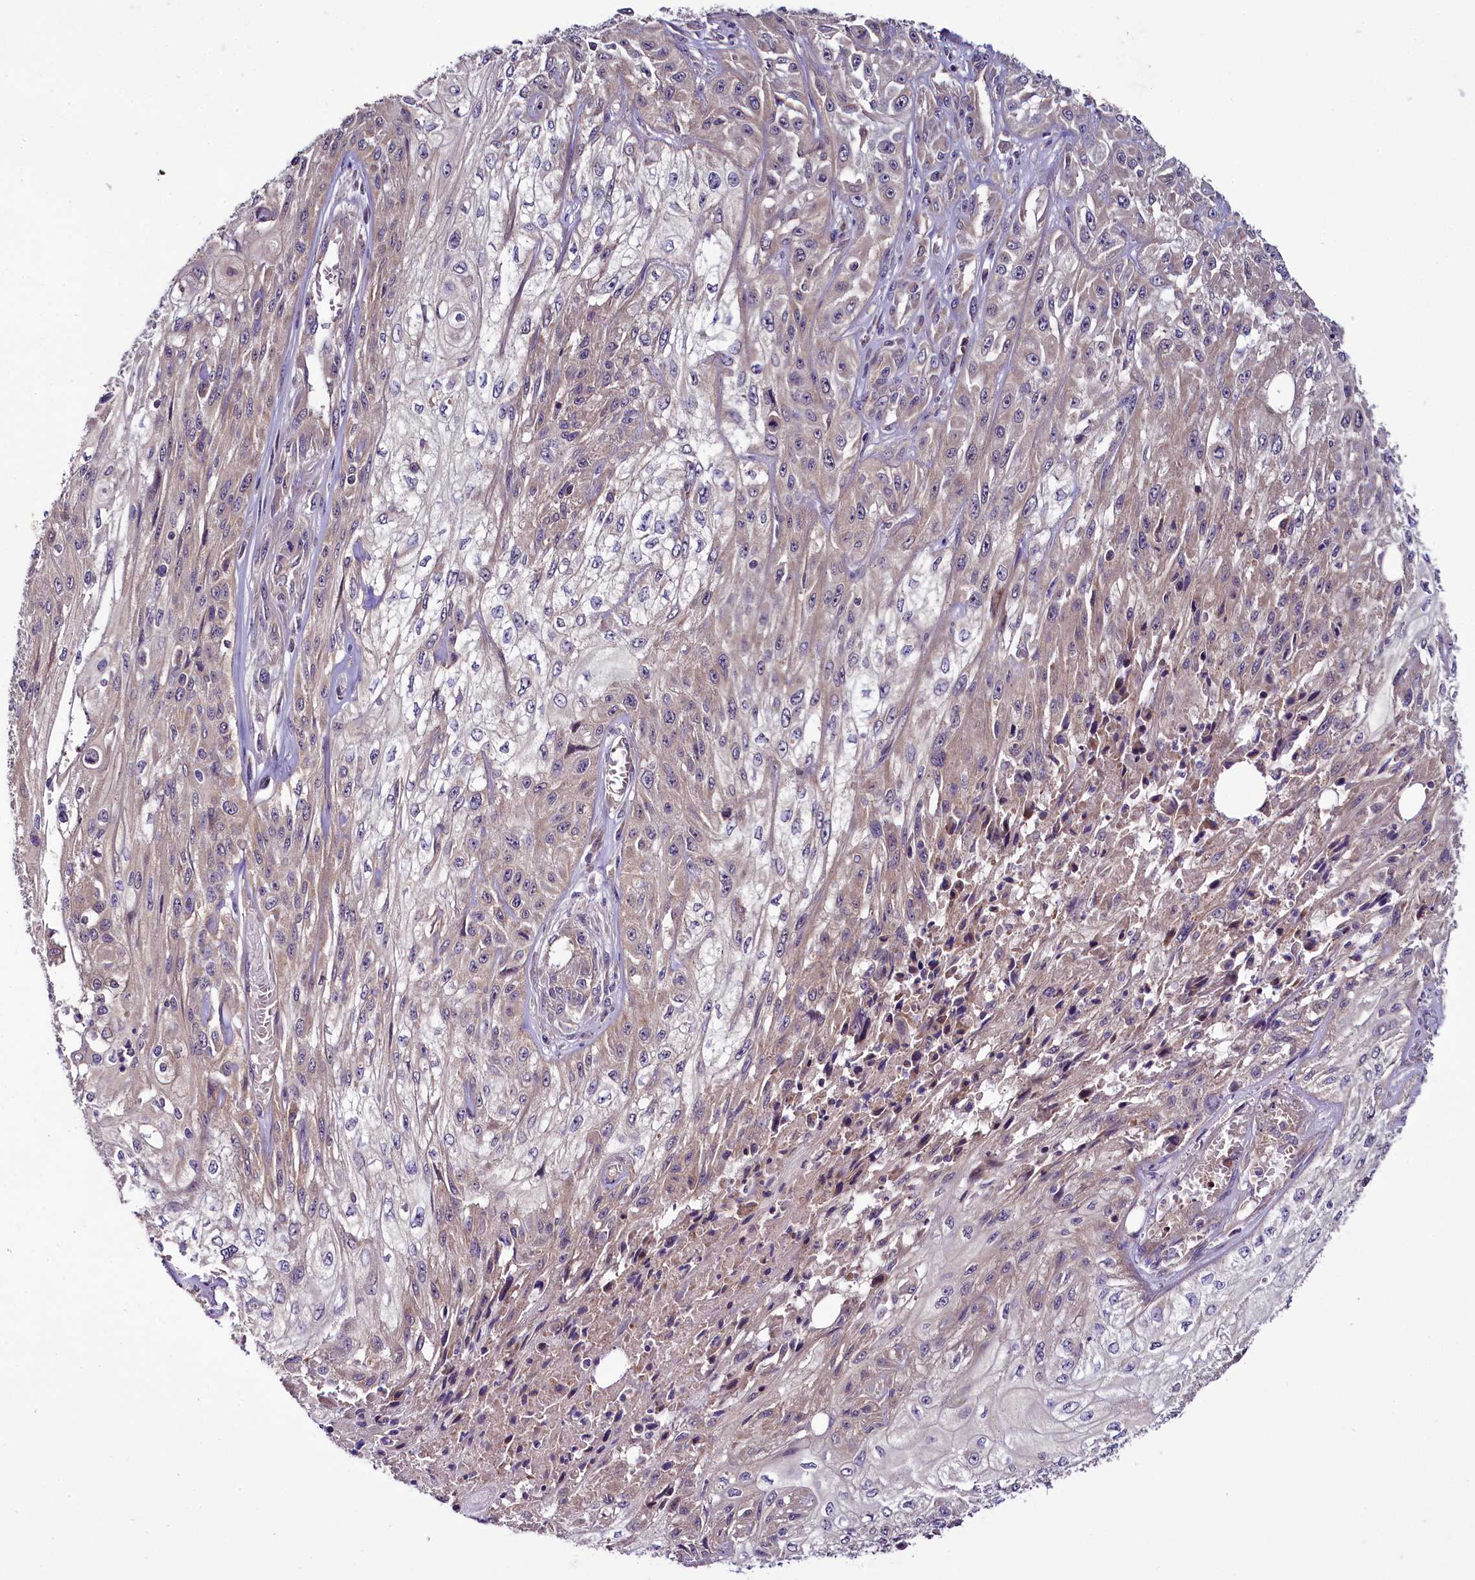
{"staining": {"intensity": "weak", "quantity": "<25%", "location": "cytoplasmic/membranous"}, "tissue": "skin cancer", "cell_type": "Tumor cells", "image_type": "cancer", "snomed": [{"axis": "morphology", "description": "Squamous cell carcinoma, NOS"}, {"axis": "morphology", "description": "Squamous cell carcinoma, metastatic, NOS"}, {"axis": "topography", "description": "Skin"}, {"axis": "topography", "description": "Lymph node"}], "caption": "There is no significant positivity in tumor cells of skin cancer.", "gene": "RPUSD2", "patient": {"sex": "male", "age": 75}}